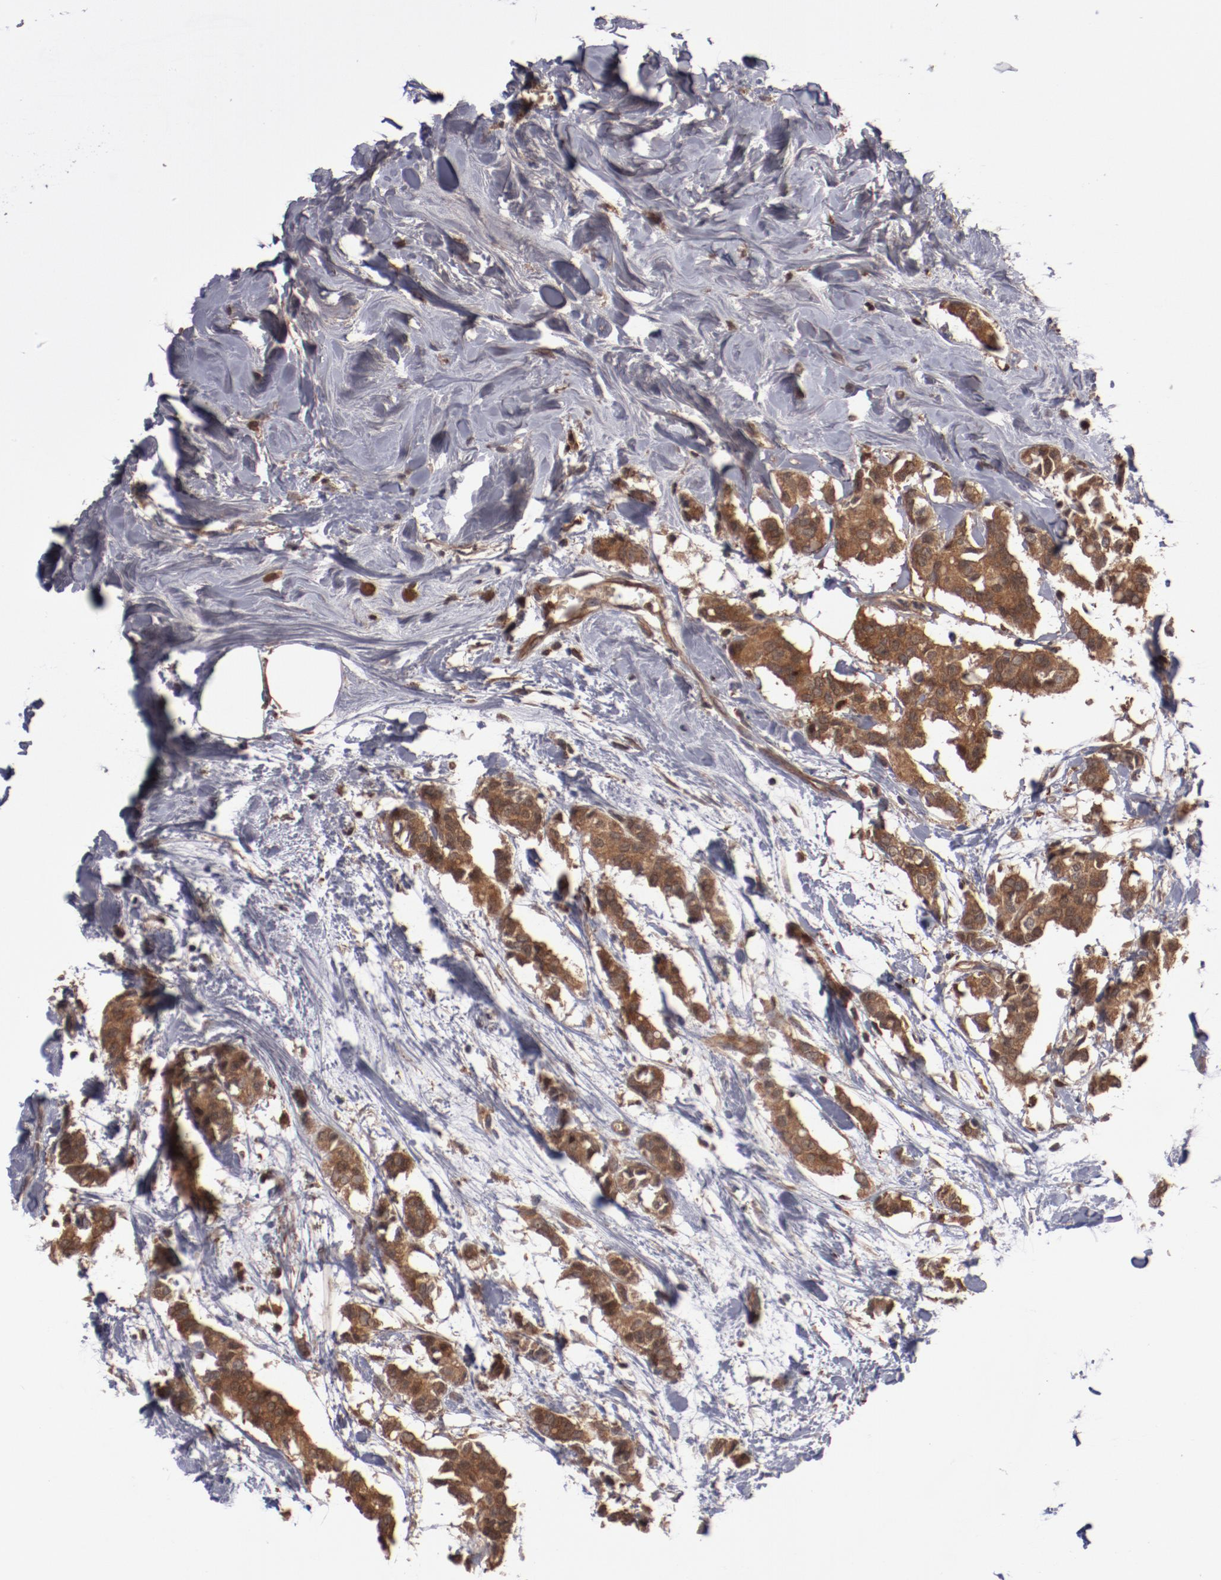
{"staining": {"intensity": "moderate", "quantity": ">75%", "location": "cytoplasmic/membranous"}, "tissue": "breast cancer", "cell_type": "Tumor cells", "image_type": "cancer", "snomed": [{"axis": "morphology", "description": "Duct carcinoma"}, {"axis": "topography", "description": "Breast"}], "caption": "Human breast invasive ductal carcinoma stained for a protein (brown) reveals moderate cytoplasmic/membranous positive expression in about >75% of tumor cells.", "gene": "DNAAF2", "patient": {"sex": "female", "age": 84}}